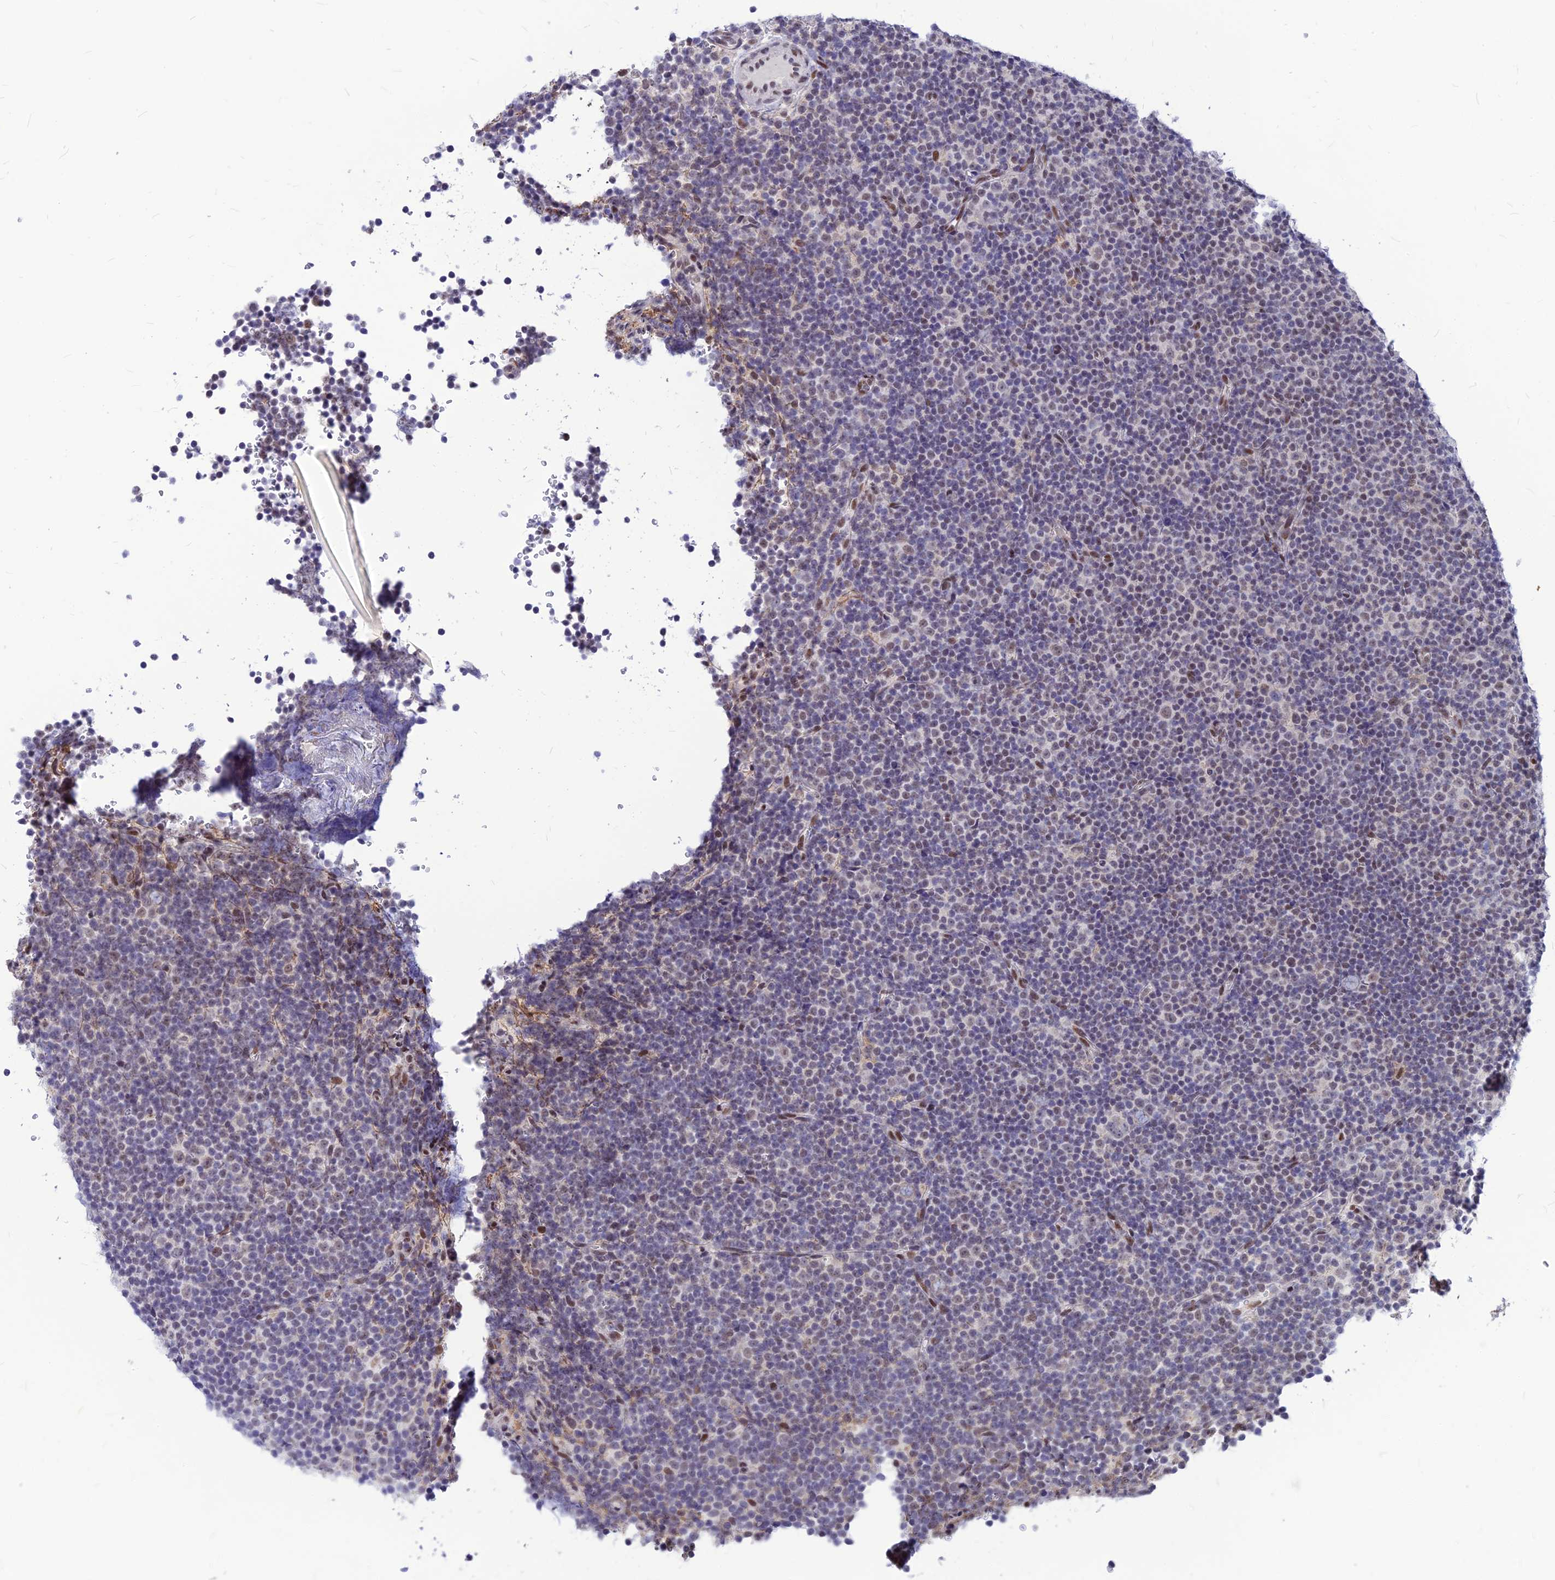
{"staining": {"intensity": "weak", "quantity": "<25%", "location": "nuclear"}, "tissue": "lymphoma", "cell_type": "Tumor cells", "image_type": "cancer", "snomed": [{"axis": "morphology", "description": "Malignant lymphoma, non-Hodgkin's type, Low grade"}, {"axis": "topography", "description": "Lymph node"}], "caption": "Lymphoma was stained to show a protein in brown. There is no significant expression in tumor cells.", "gene": "KCTD13", "patient": {"sex": "female", "age": 67}}